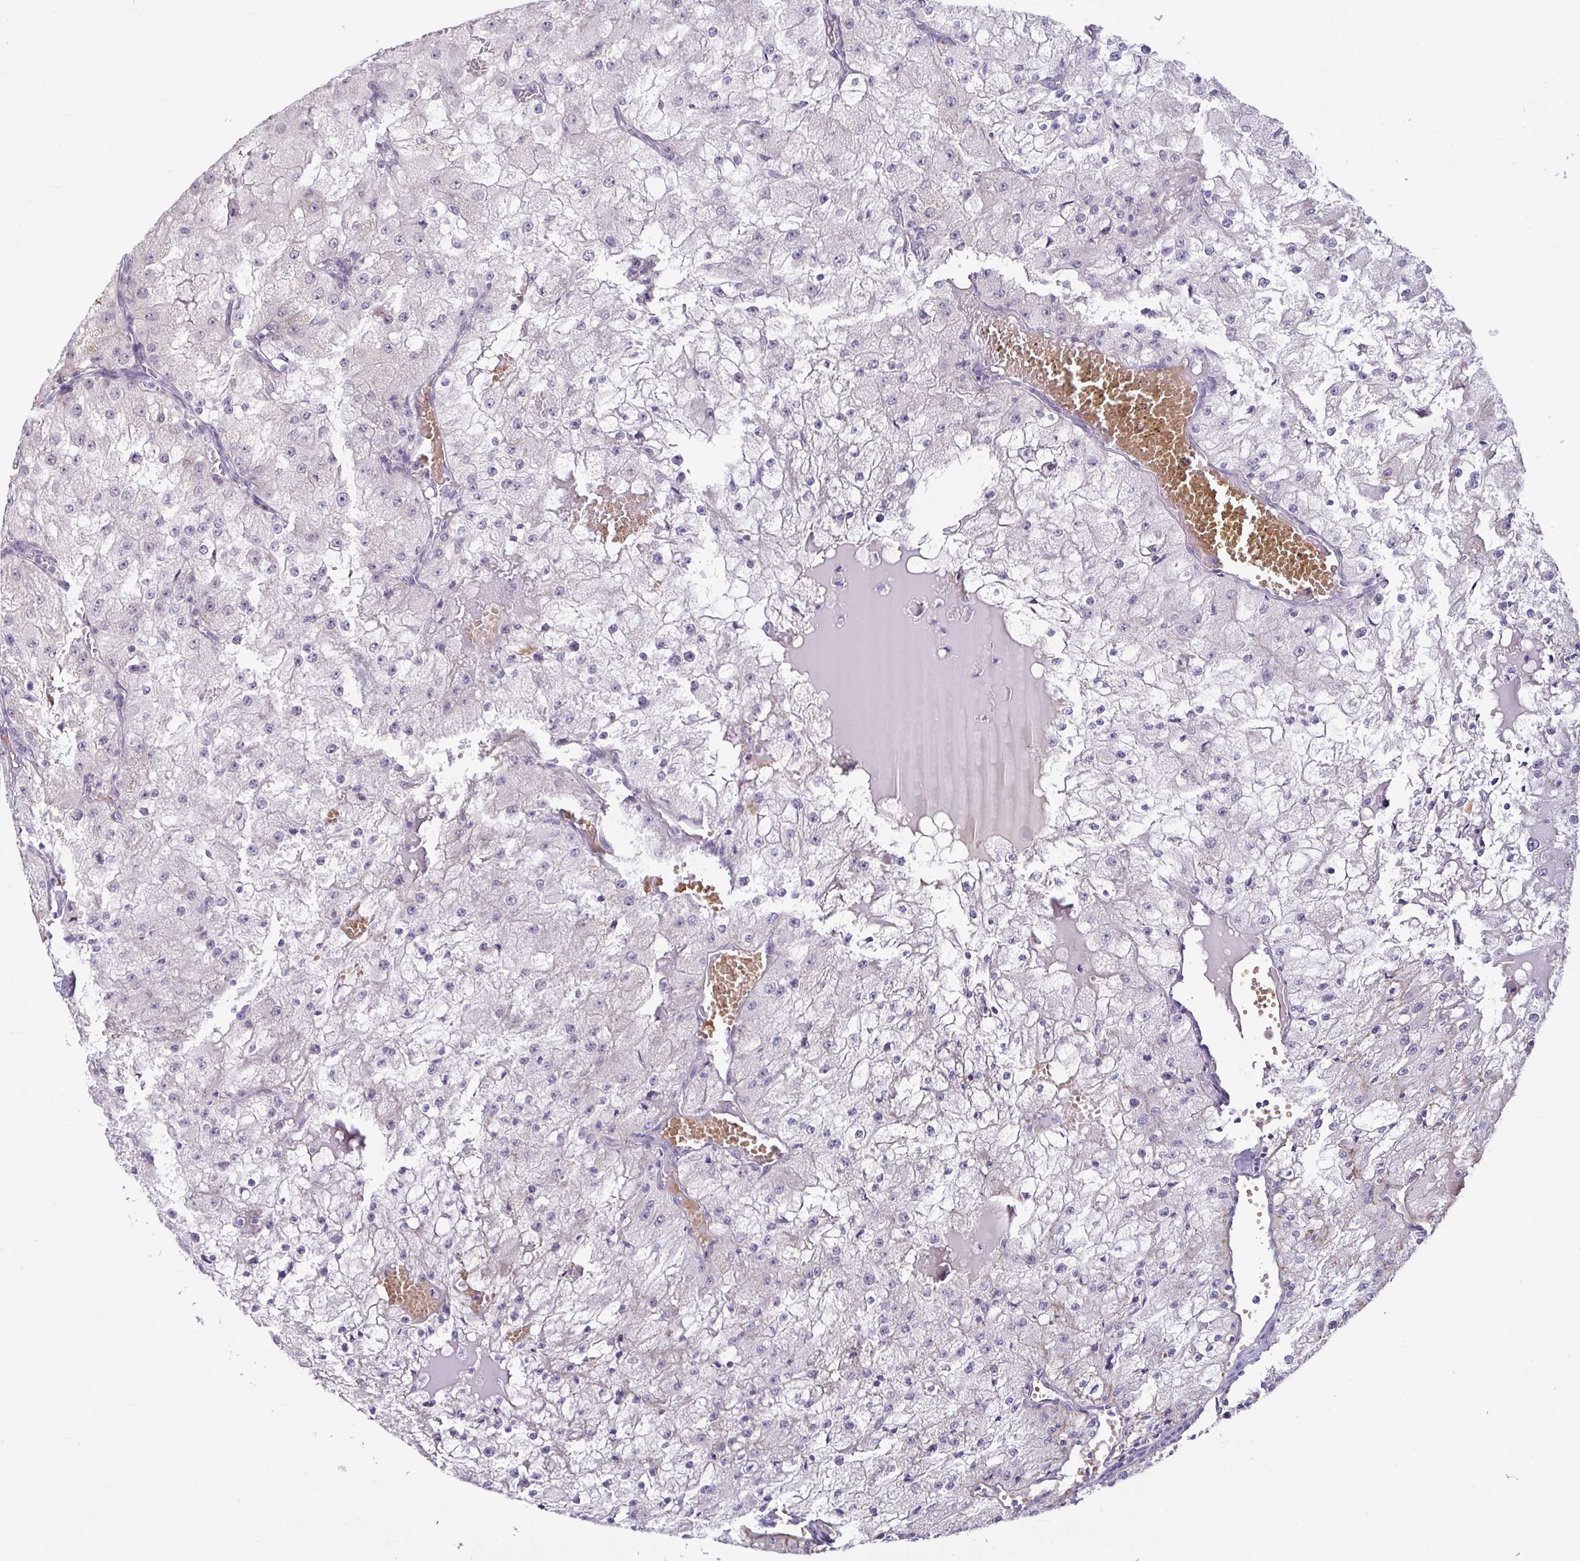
{"staining": {"intensity": "negative", "quantity": "none", "location": "none"}, "tissue": "renal cancer", "cell_type": "Tumor cells", "image_type": "cancer", "snomed": [{"axis": "morphology", "description": "Adenocarcinoma, NOS"}, {"axis": "topography", "description": "Kidney"}], "caption": "An image of renal adenocarcinoma stained for a protein reveals no brown staining in tumor cells.", "gene": "CNGB3", "patient": {"sex": "female", "age": 74}}